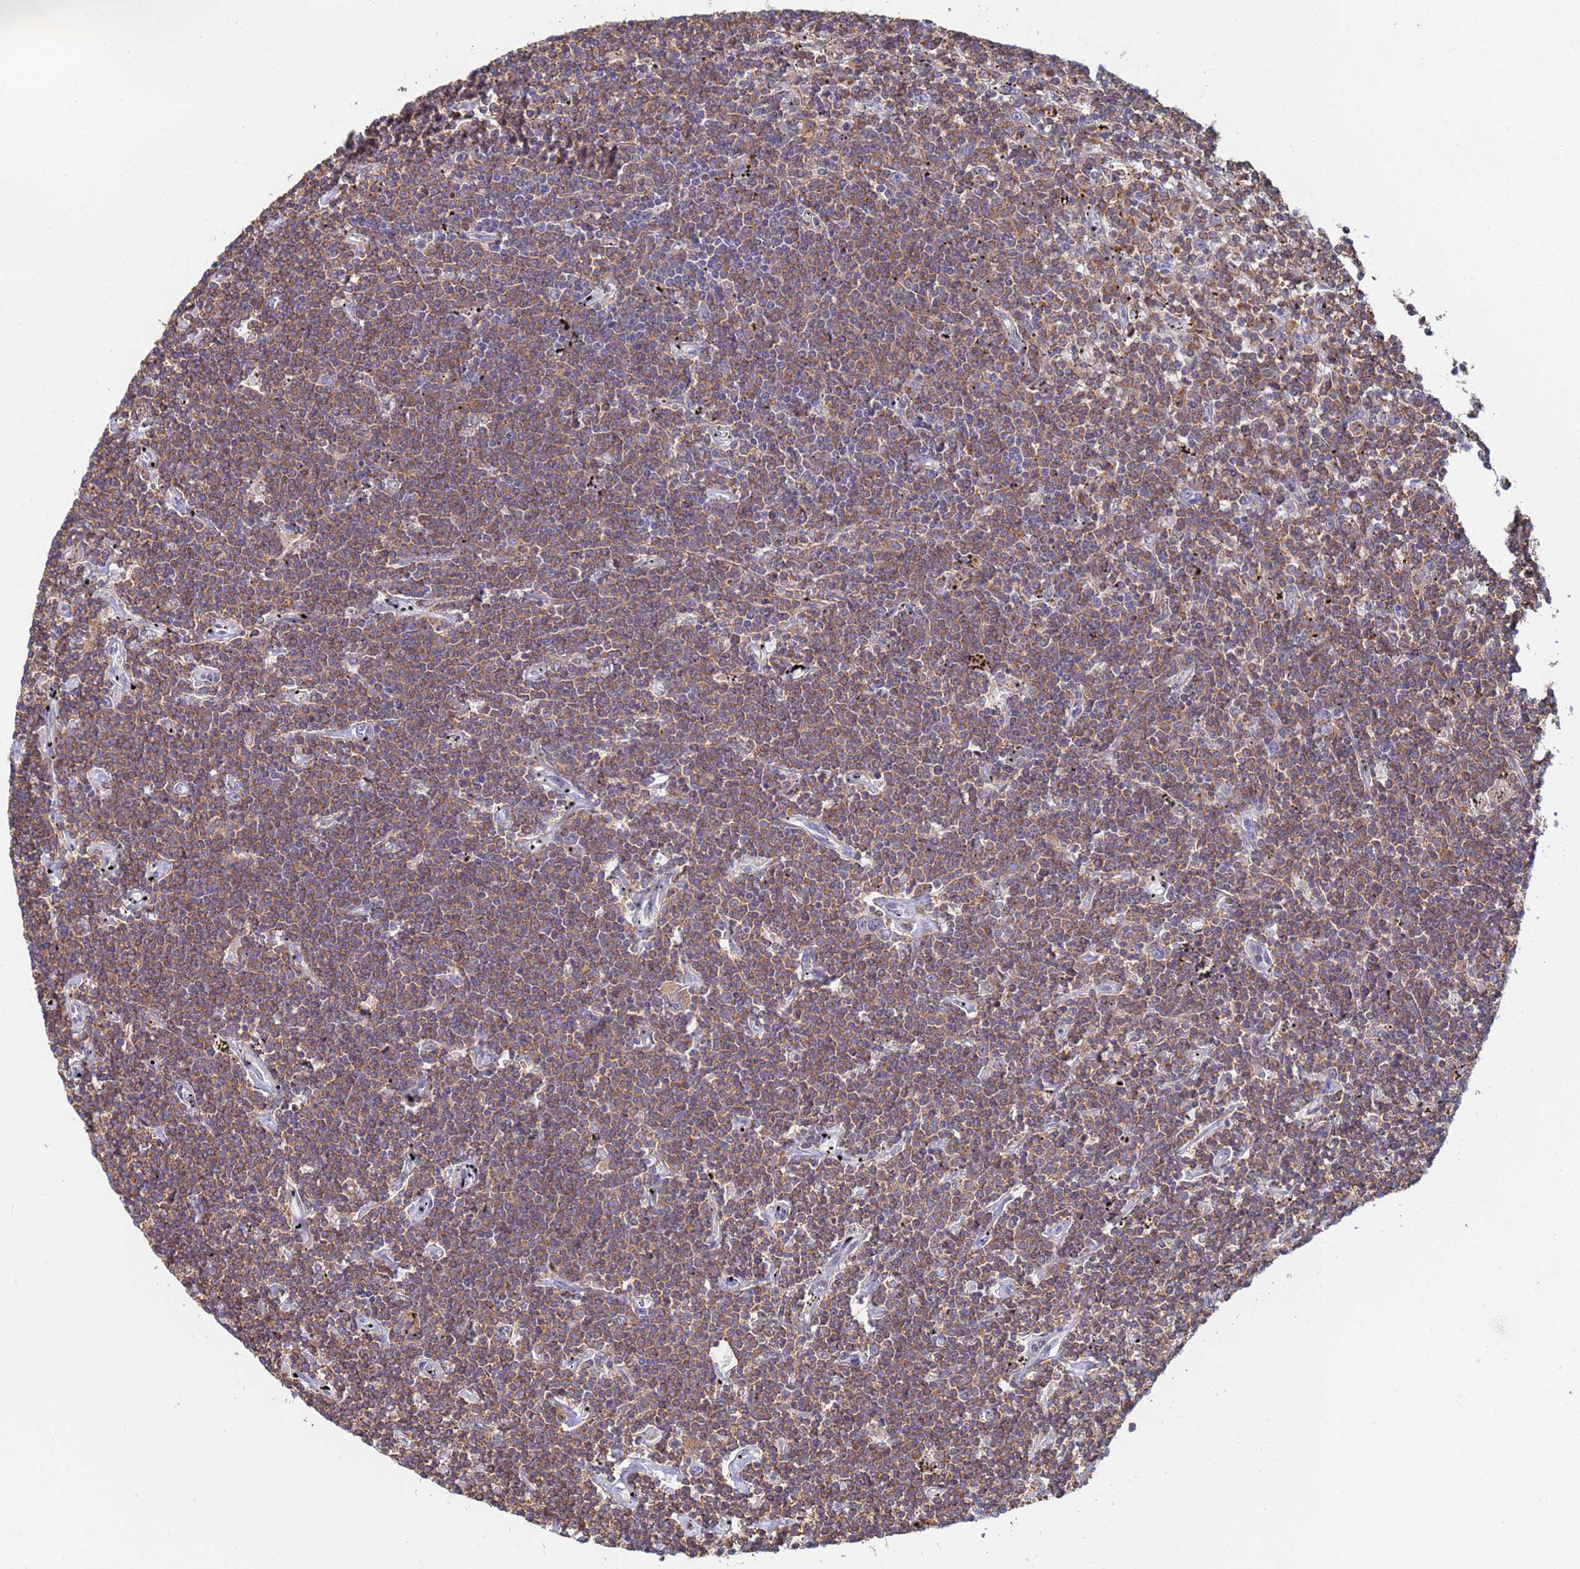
{"staining": {"intensity": "moderate", "quantity": ">75%", "location": "cytoplasmic/membranous"}, "tissue": "lymphoma", "cell_type": "Tumor cells", "image_type": "cancer", "snomed": [{"axis": "morphology", "description": "Malignant lymphoma, non-Hodgkin's type, Low grade"}, {"axis": "topography", "description": "Spleen"}], "caption": "Tumor cells show moderate cytoplasmic/membranous positivity in approximately >75% of cells in lymphoma. (Stains: DAB (3,3'-diaminobenzidine) in brown, nuclei in blue, Microscopy: brightfield microscopy at high magnification).", "gene": "ZNG1B", "patient": {"sex": "male", "age": 76}}